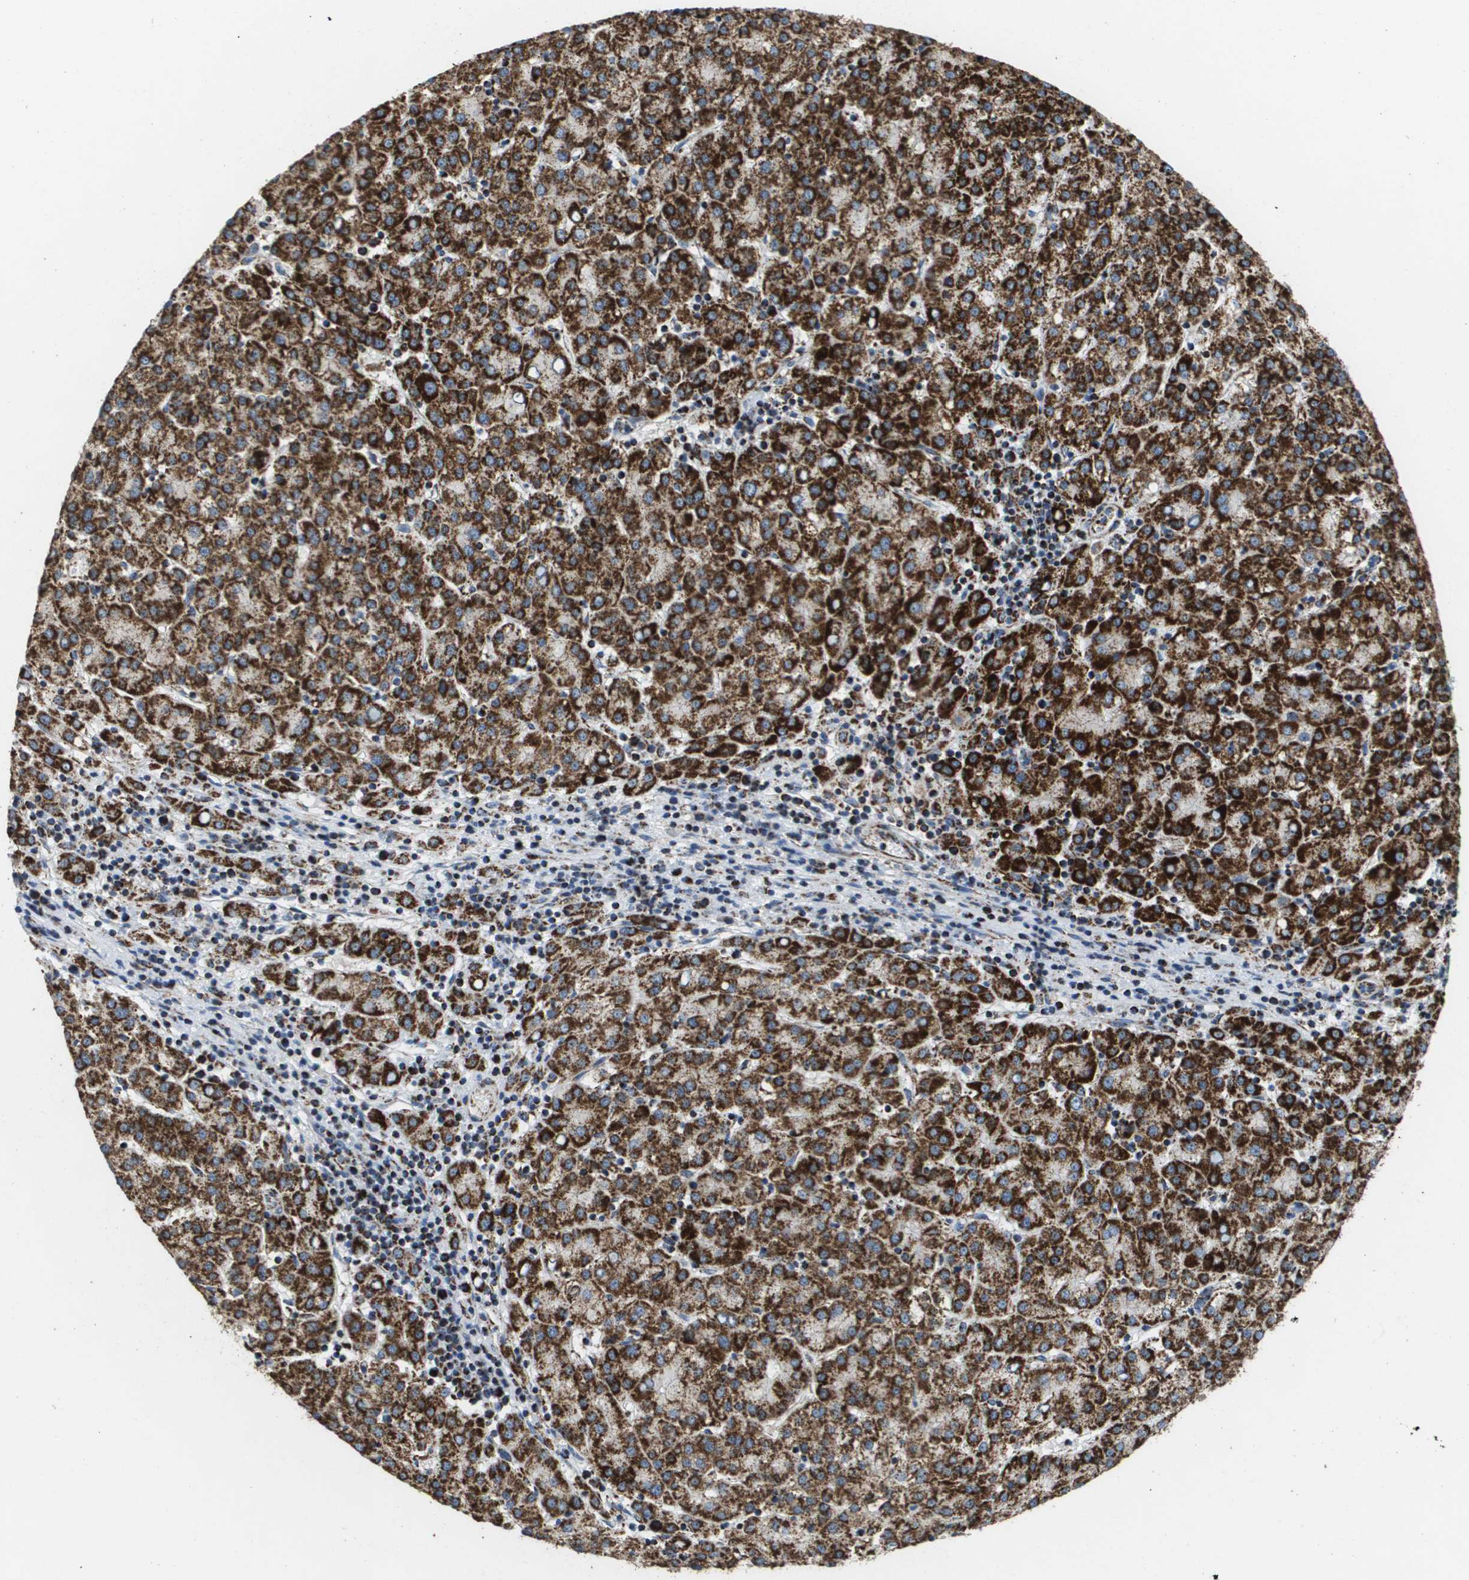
{"staining": {"intensity": "strong", "quantity": ">75%", "location": "cytoplasmic/membranous"}, "tissue": "liver cancer", "cell_type": "Tumor cells", "image_type": "cancer", "snomed": [{"axis": "morphology", "description": "Carcinoma, Hepatocellular, NOS"}, {"axis": "topography", "description": "Liver"}], "caption": "Immunohistochemical staining of human liver cancer displays high levels of strong cytoplasmic/membranous protein positivity in about >75% of tumor cells.", "gene": "ATP5F1B", "patient": {"sex": "female", "age": 58}}